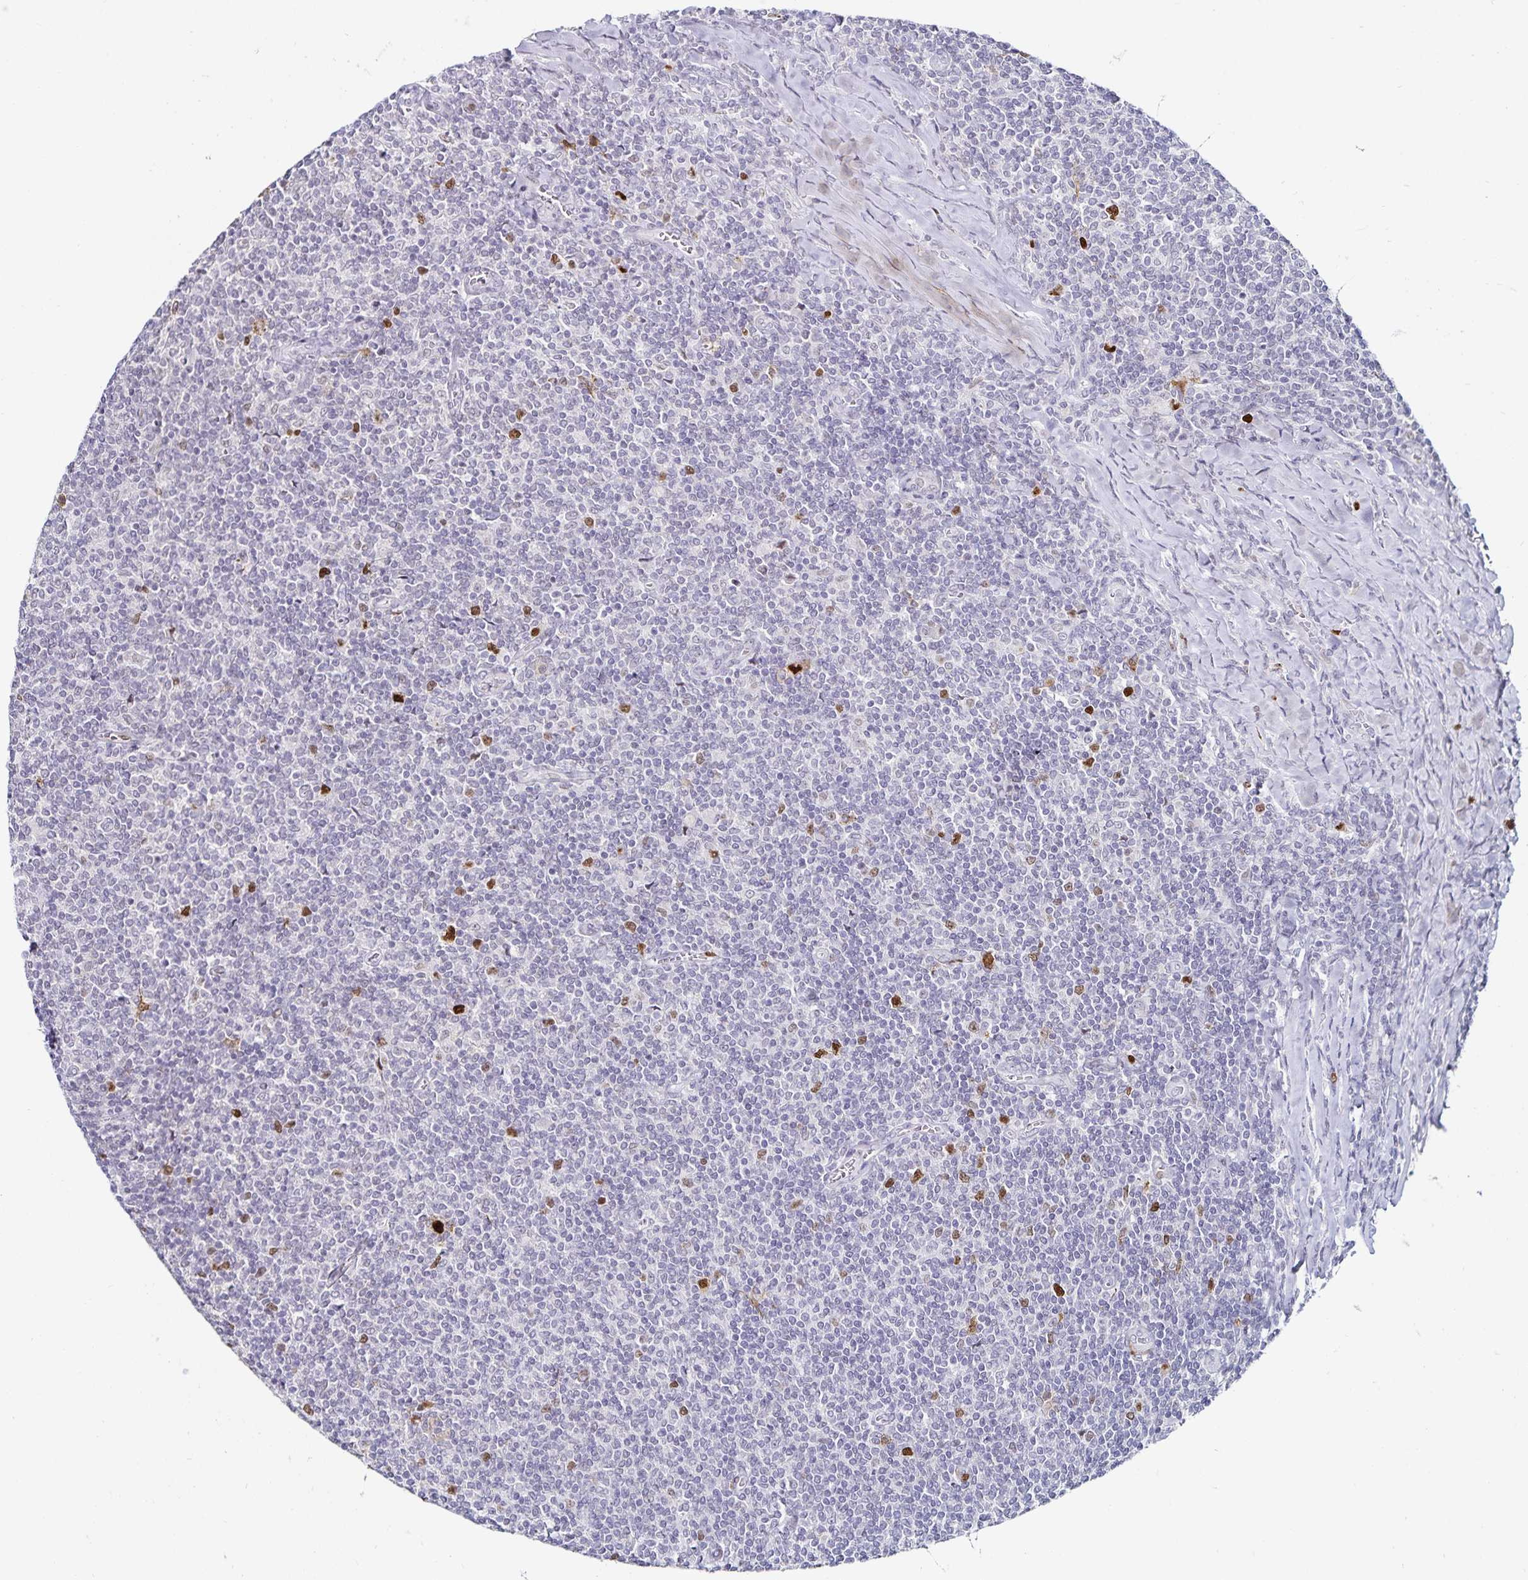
{"staining": {"intensity": "negative", "quantity": "none", "location": "none"}, "tissue": "lymphoma", "cell_type": "Tumor cells", "image_type": "cancer", "snomed": [{"axis": "morphology", "description": "Malignant lymphoma, non-Hodgkin's type, Low grade"}, {"axis": "topography", "description": "Lymph node"}], "caption": "Tumor cells show no significant positivity in malignant lymphoma, non-Hodgkin's type (low-grade).", "gene": "ANLN", "patient": {"sex": "male", "age": 52}}